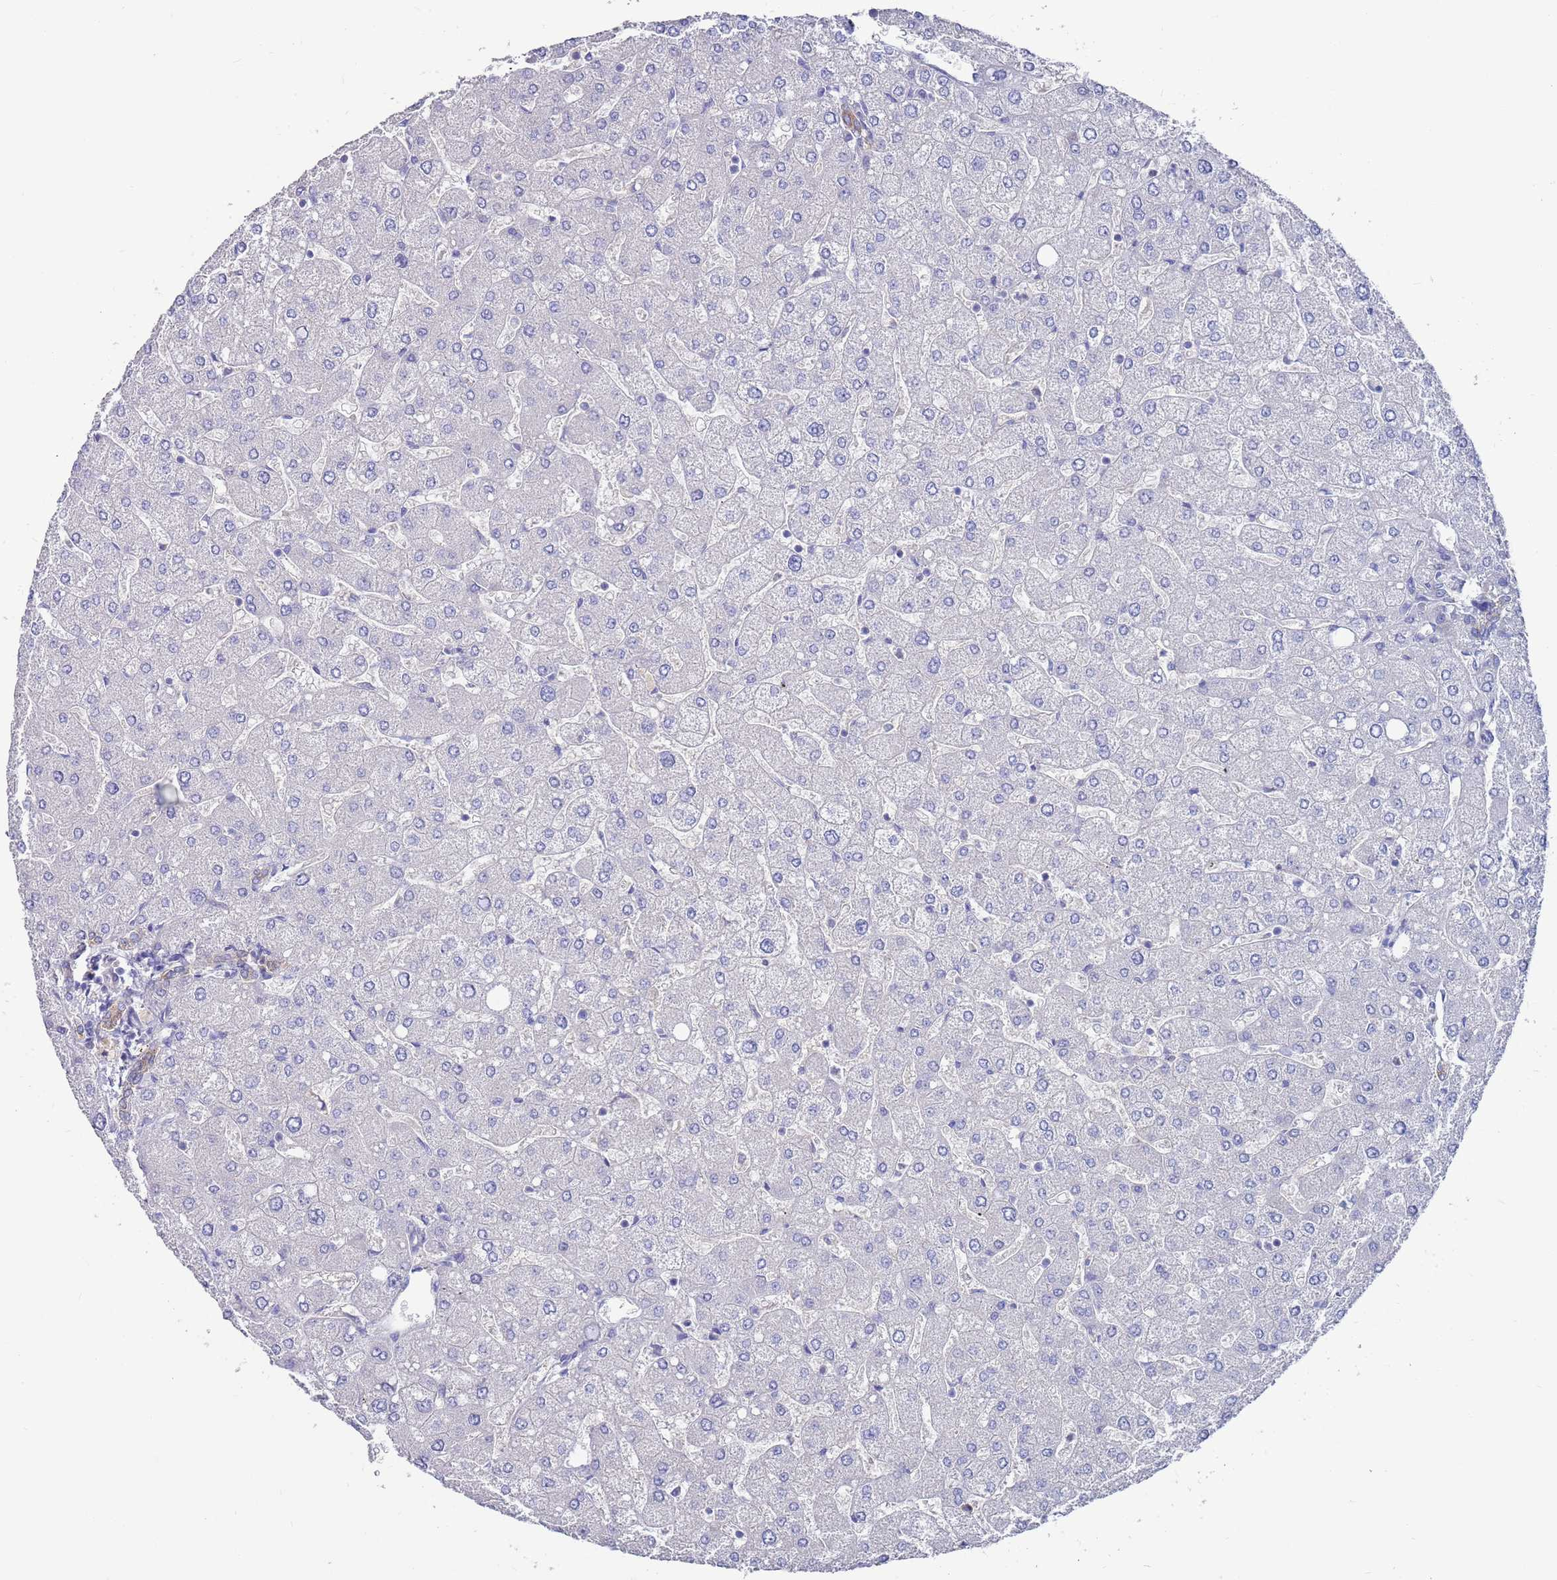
{"staining": {"intensity": "moderate", "quantity": "<25%", "location": "cytoplasmic/membranous"}, "tissue": "liver", "cell_type": "Cholangiocytes", "image_type": "normal", "snomed": [{"axis": "morphology", "description": "Normal tissue, NOS"}, {"axis": "topography", "description": "Liver"}], "caption": "High-magnification brightfield microscopy of unremarkable liver stained with DAB (3,3'-diaminobenzidine) (brown) and counterstained with hematoxylin (blue). cholangiocytes exhibit moderate cytoplasmic/membranous expression is present in approximately<25% of cells.", "gene": "KRTCAP3", "patient": {"sex": "male", "age": 55}}